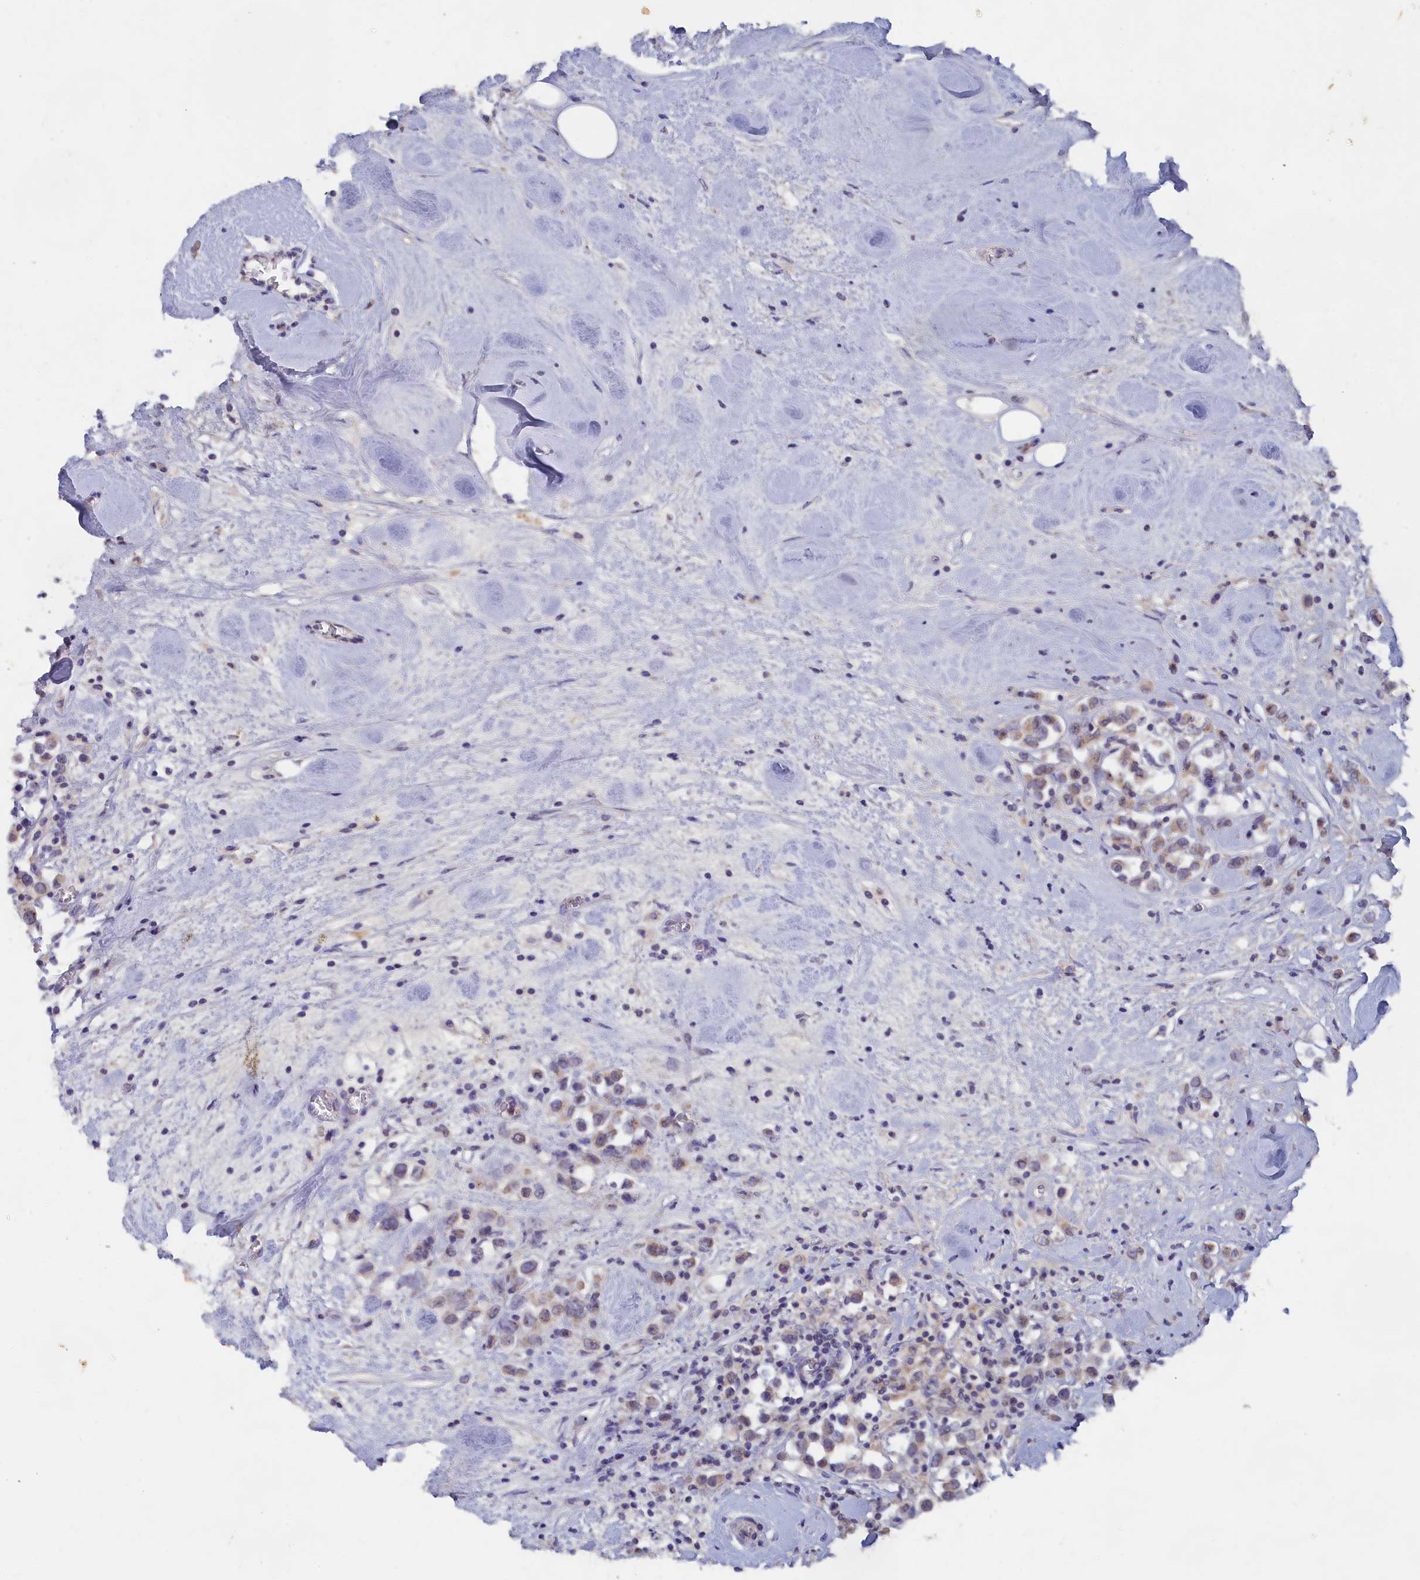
{"staining": {"intensity": "moderate", "quantity": ">75%", "location": "cytoplasmic/membranous"}, "tissue": "breast cancer", "cell_type": "Tumor cells", "image_type": "cancer", "snomed": [{"axis": "morphology", "description": "Duct carcinoma"}, {"axis": "topography", "description": "Breast"}], "caption": "DAB immunohistochemical staining of invasive ductal carcinoma (breast) shows moderate cytoplasmic/membranous protein positivity in about >75% of tumor cells. The staining is performed using DAB (3,3'-diaminobenzidine) brown chromogen to label protein expression. The nuclei are counter-stained blue using hematoxylin.", "gene": "LRIF1", "patient": {"sex": "female", "age": 61}}